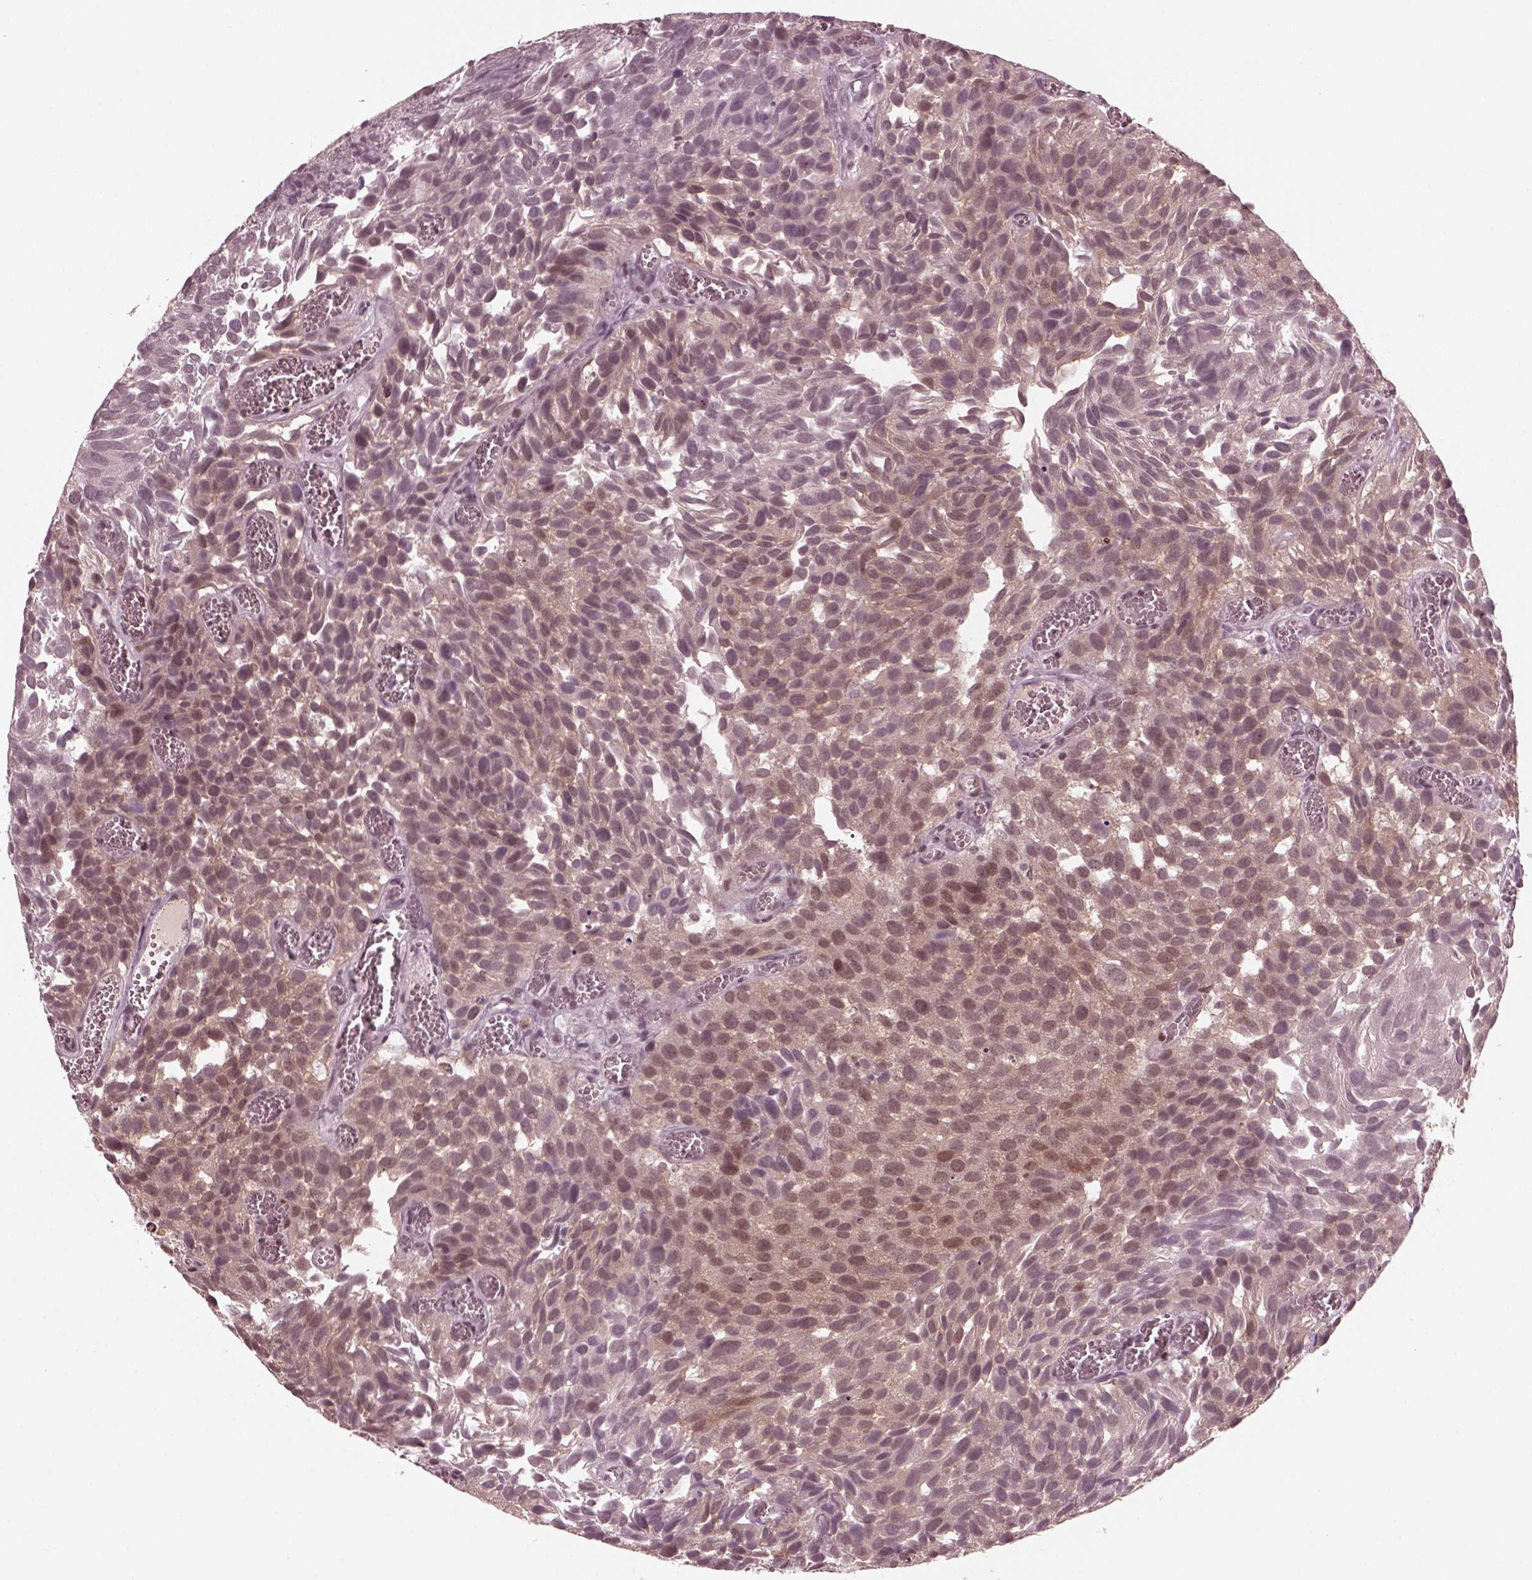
{"staining": {"intensity": "weak", "quantity": "<25%", "location": "nuclear"}, "tissue": "urothelial cancer", "cell_type": "Tumor cells", "image_type": "cancer", "snomed": [{"axis": "morphology", "description": "Urothelial carcinoma, Low grade"}, {"axis": "topography", "description": "Urinary bladder"}], "caption": "Urothelial carcinoma (low-grade) was stained to show a protein in brown. There is no significant staining in tumor cells.", "gene": "TRIB3", "patient": {"sex": "female", "age": 69}}